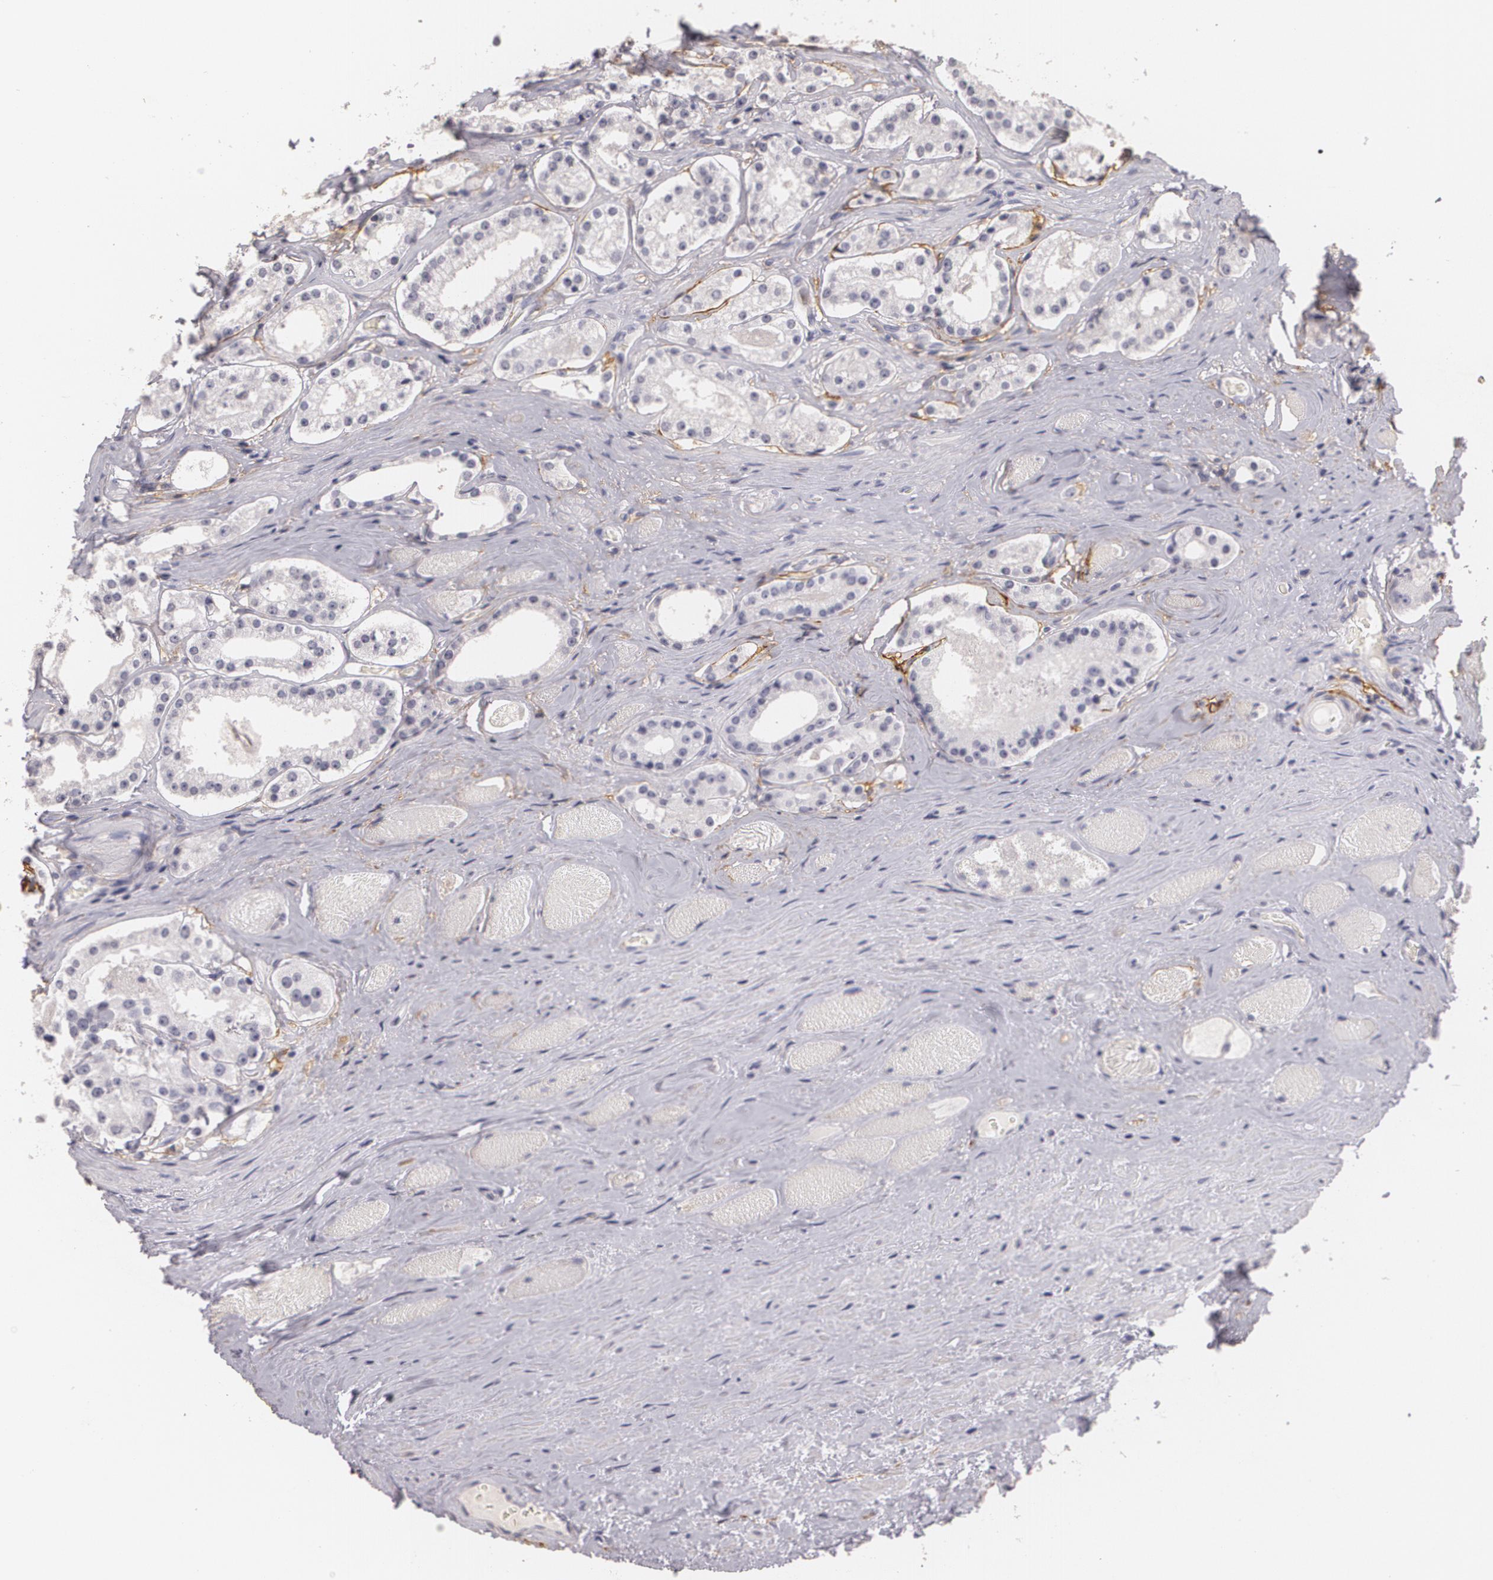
{"staining": {"intensity": "negative", "quantity": "none", "location": "none"}, "tissue": "prostate cancer", "cell_type": "Tumor cells", "image_type": "cancer", "snomed": [{"axis": "morphology", "description": "Adenocarcinoma, Medium grade"}, {"axis": "topography", "description": "Prostate"}], "caption": "This is an immunohistochemistry histopathology image of human prostate medium-grade adenocarcinoma. There is no positivity in tumor cells.", "gene": "NGFR", "patient": {"sex": "male", "age": 73}}